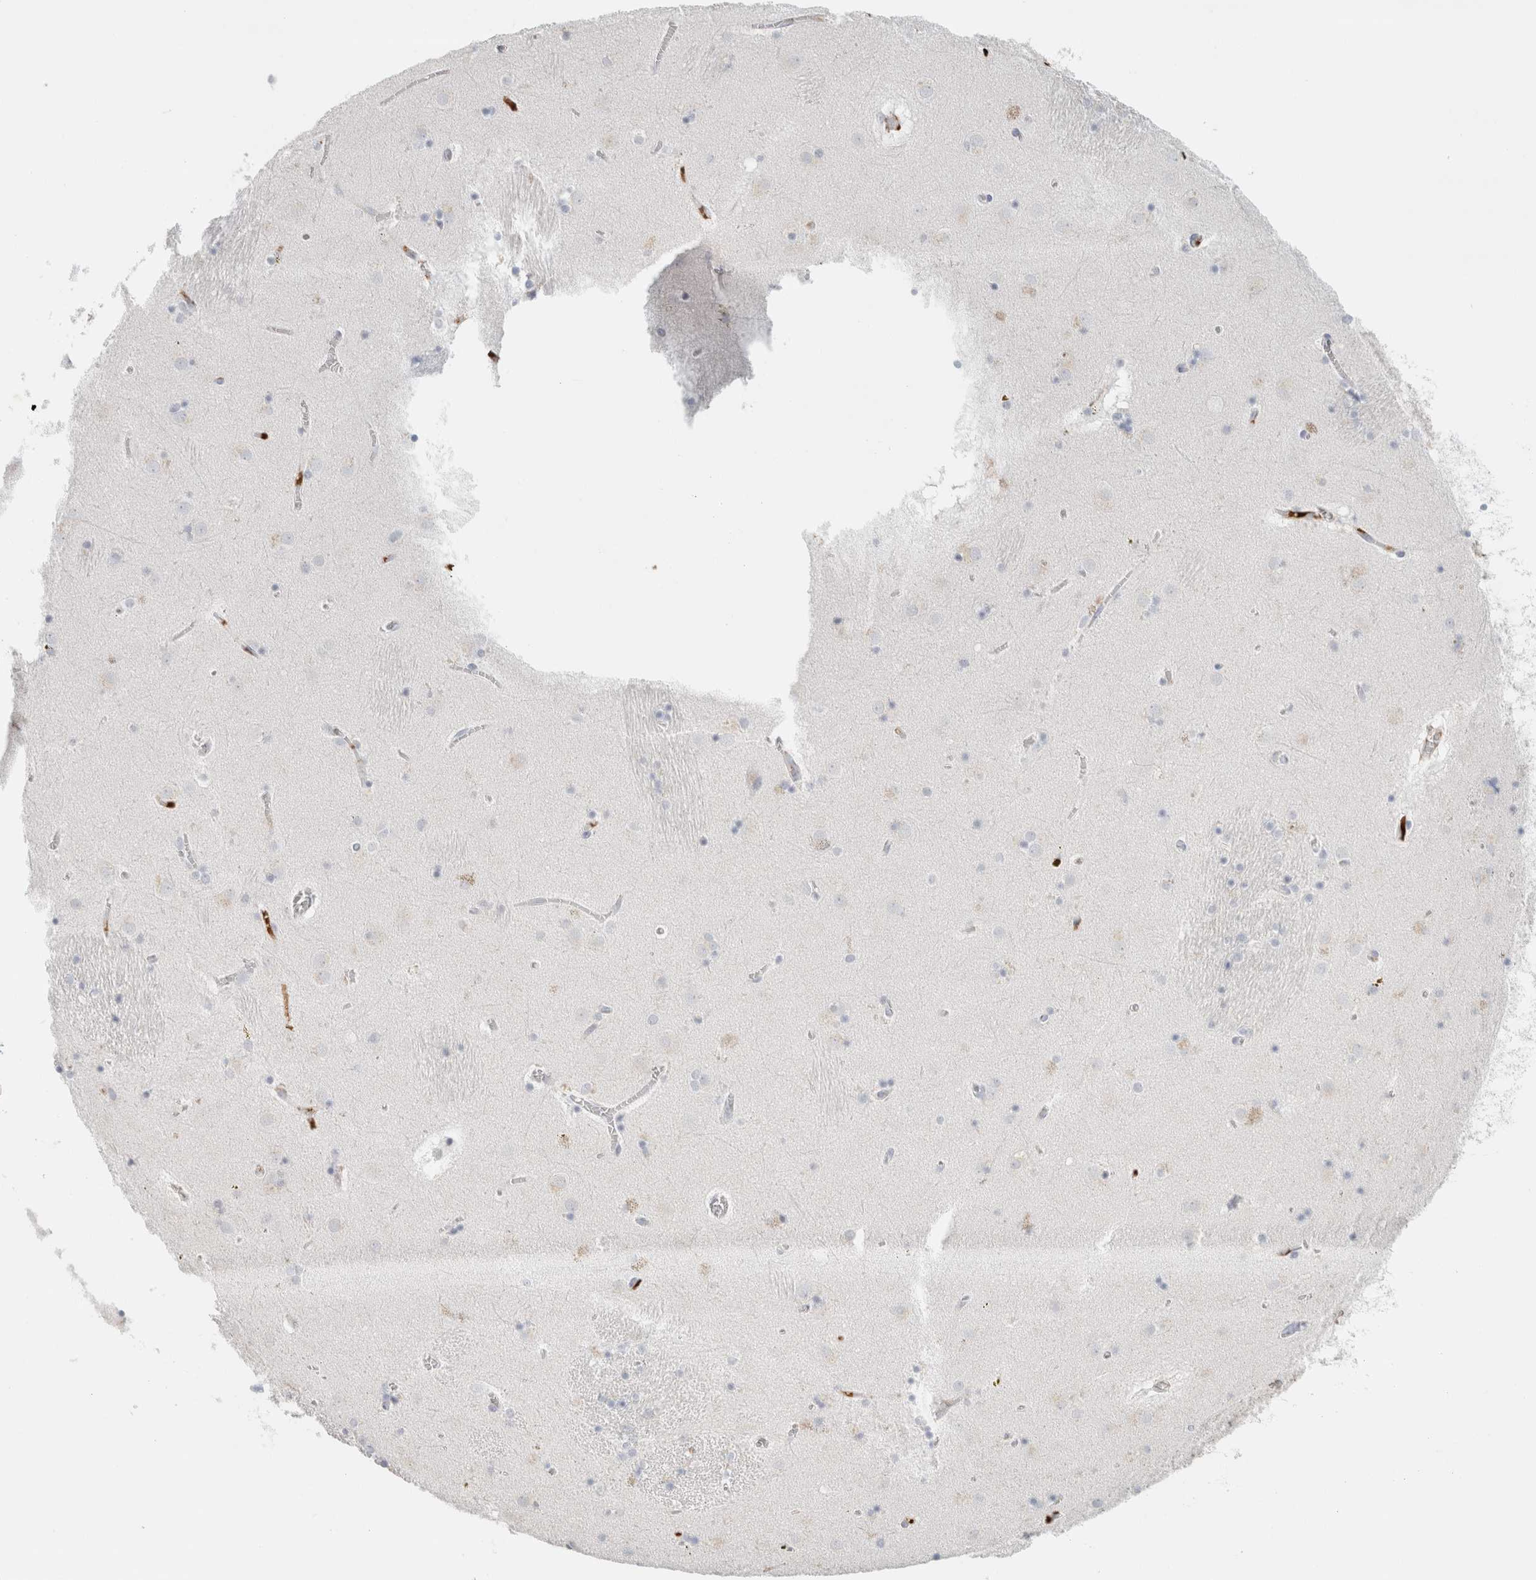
{"staining": {"intensity": "negative", "quantity": "none", "location": "none"}, "tissue": "caudate", "cell_type": "Glial cells", "image_type": "normal", "snomed": [{"axis": "morphology", "description": "Normal tissue, NOS"}, {"axis": "topography", "description": "Lateral ventricle wall"}], "caption": "IHC histopathology image of unremarkable caudate: caudate stained with DAB (3,3'-diaminobenzidine) shows no significant protein positivity in glial cells. The staining was performed using DAB (3,3'-diaminobenzidine) to visualize the protein expression in brown, while the nuclei were stained in blue with hematoxylin (Magnification: 20x).", "gene": "IL6", "patient": {"sex": "male", "age": 70}}